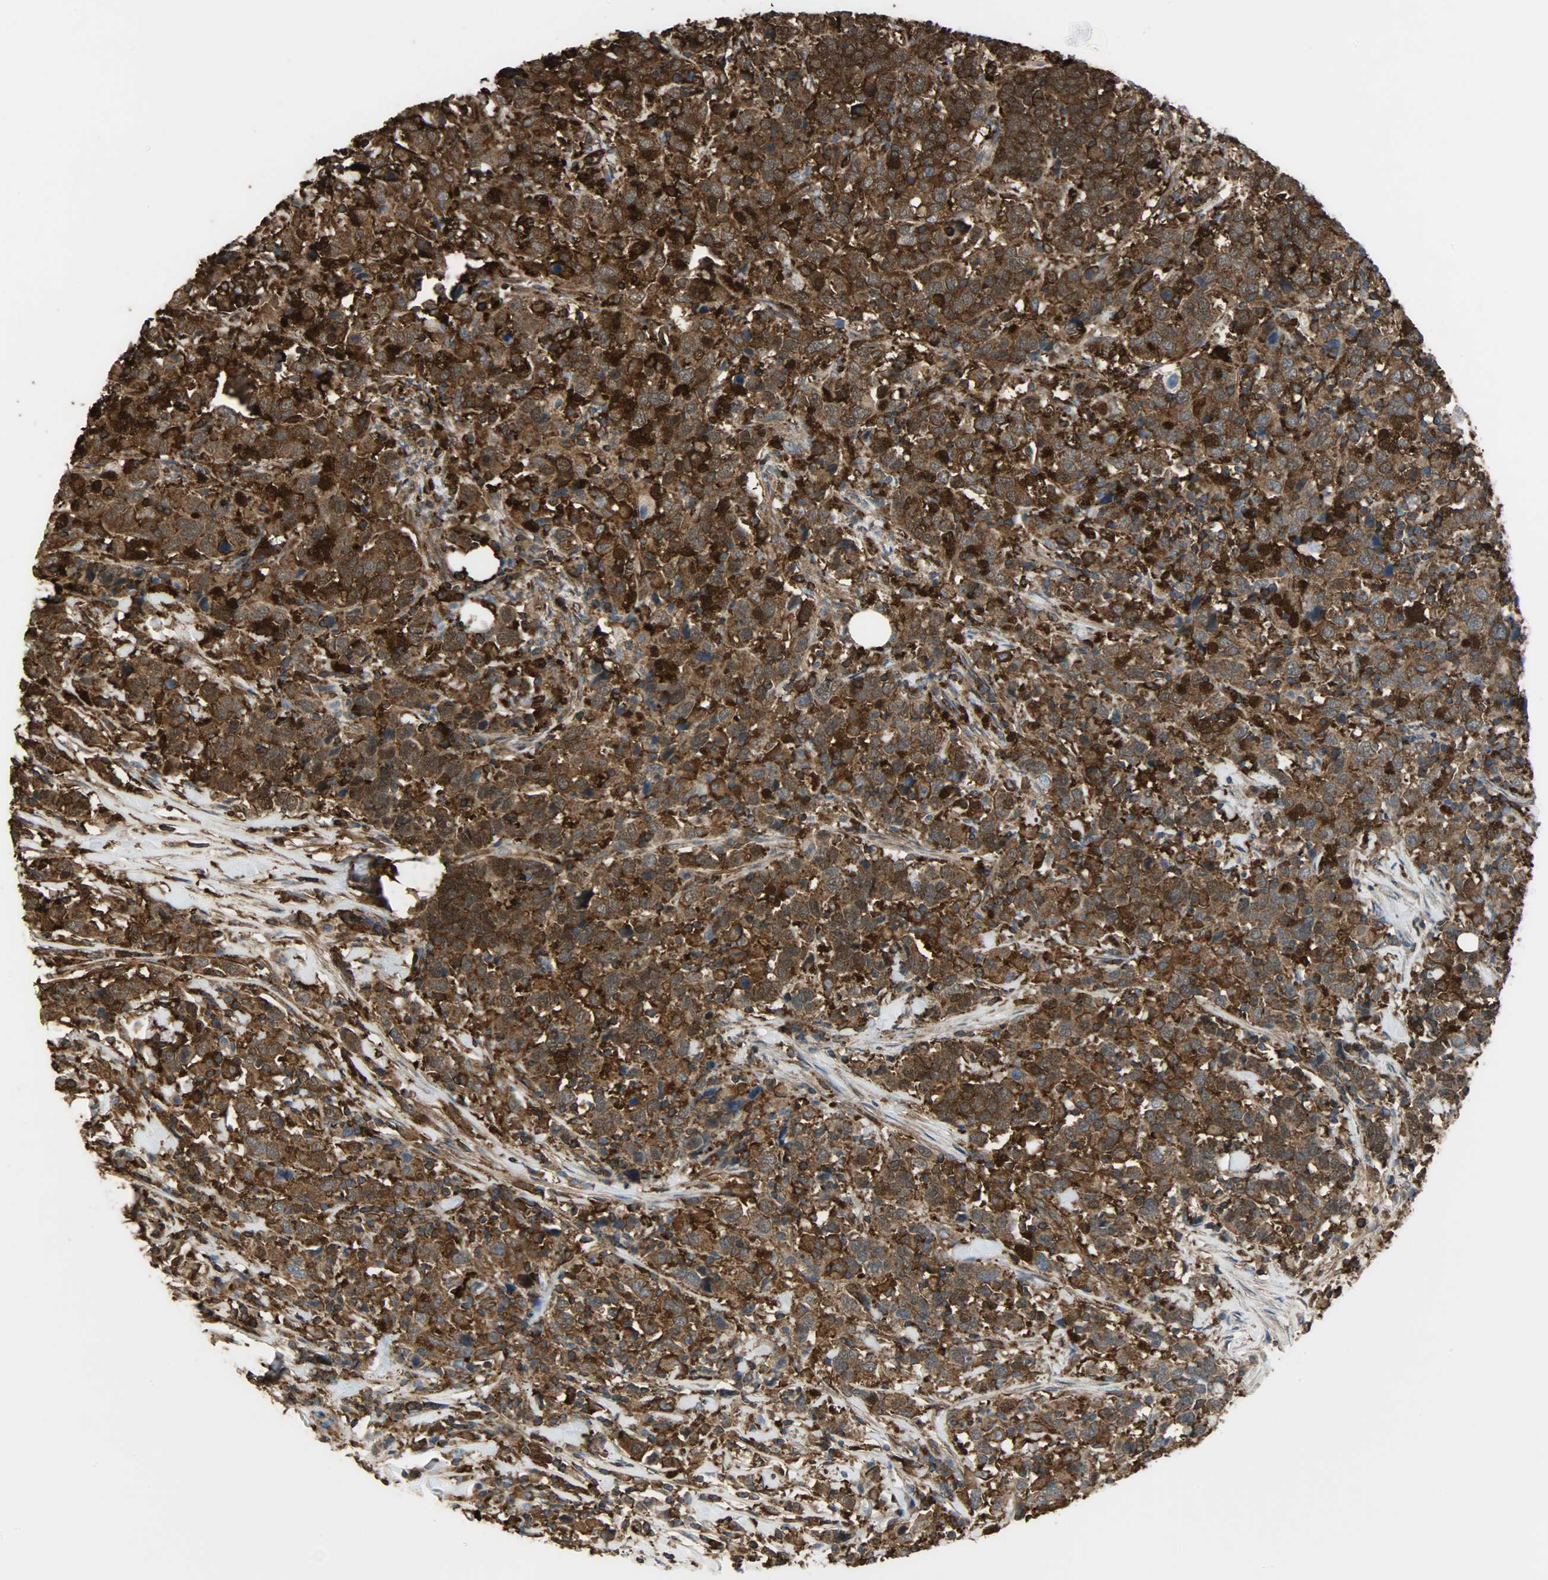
{"staining": {"intensity": "strong", "quantity": ">75%", "location": "cytoplasmic/membranous,nuclear"}, "tissue": "urothelial cancer", "cell_type": "Tumor cells", "image_type": "cancer", "snomed": [{"axis": "morphology", "description": "Urothelial carcinoma, High grade"}, {"axis": "topography", "description": "Urinary bladder"}], "caption": "Urothelial cancer was stained to show a protein in brown. There is high levels of strong cytoplasmic/membranous and nuclear staining in approximately >75% of tumor cells. Nuclei are stained in blue.", "gene": "VASP", "patient": {"sex": "male", "age": 61}}